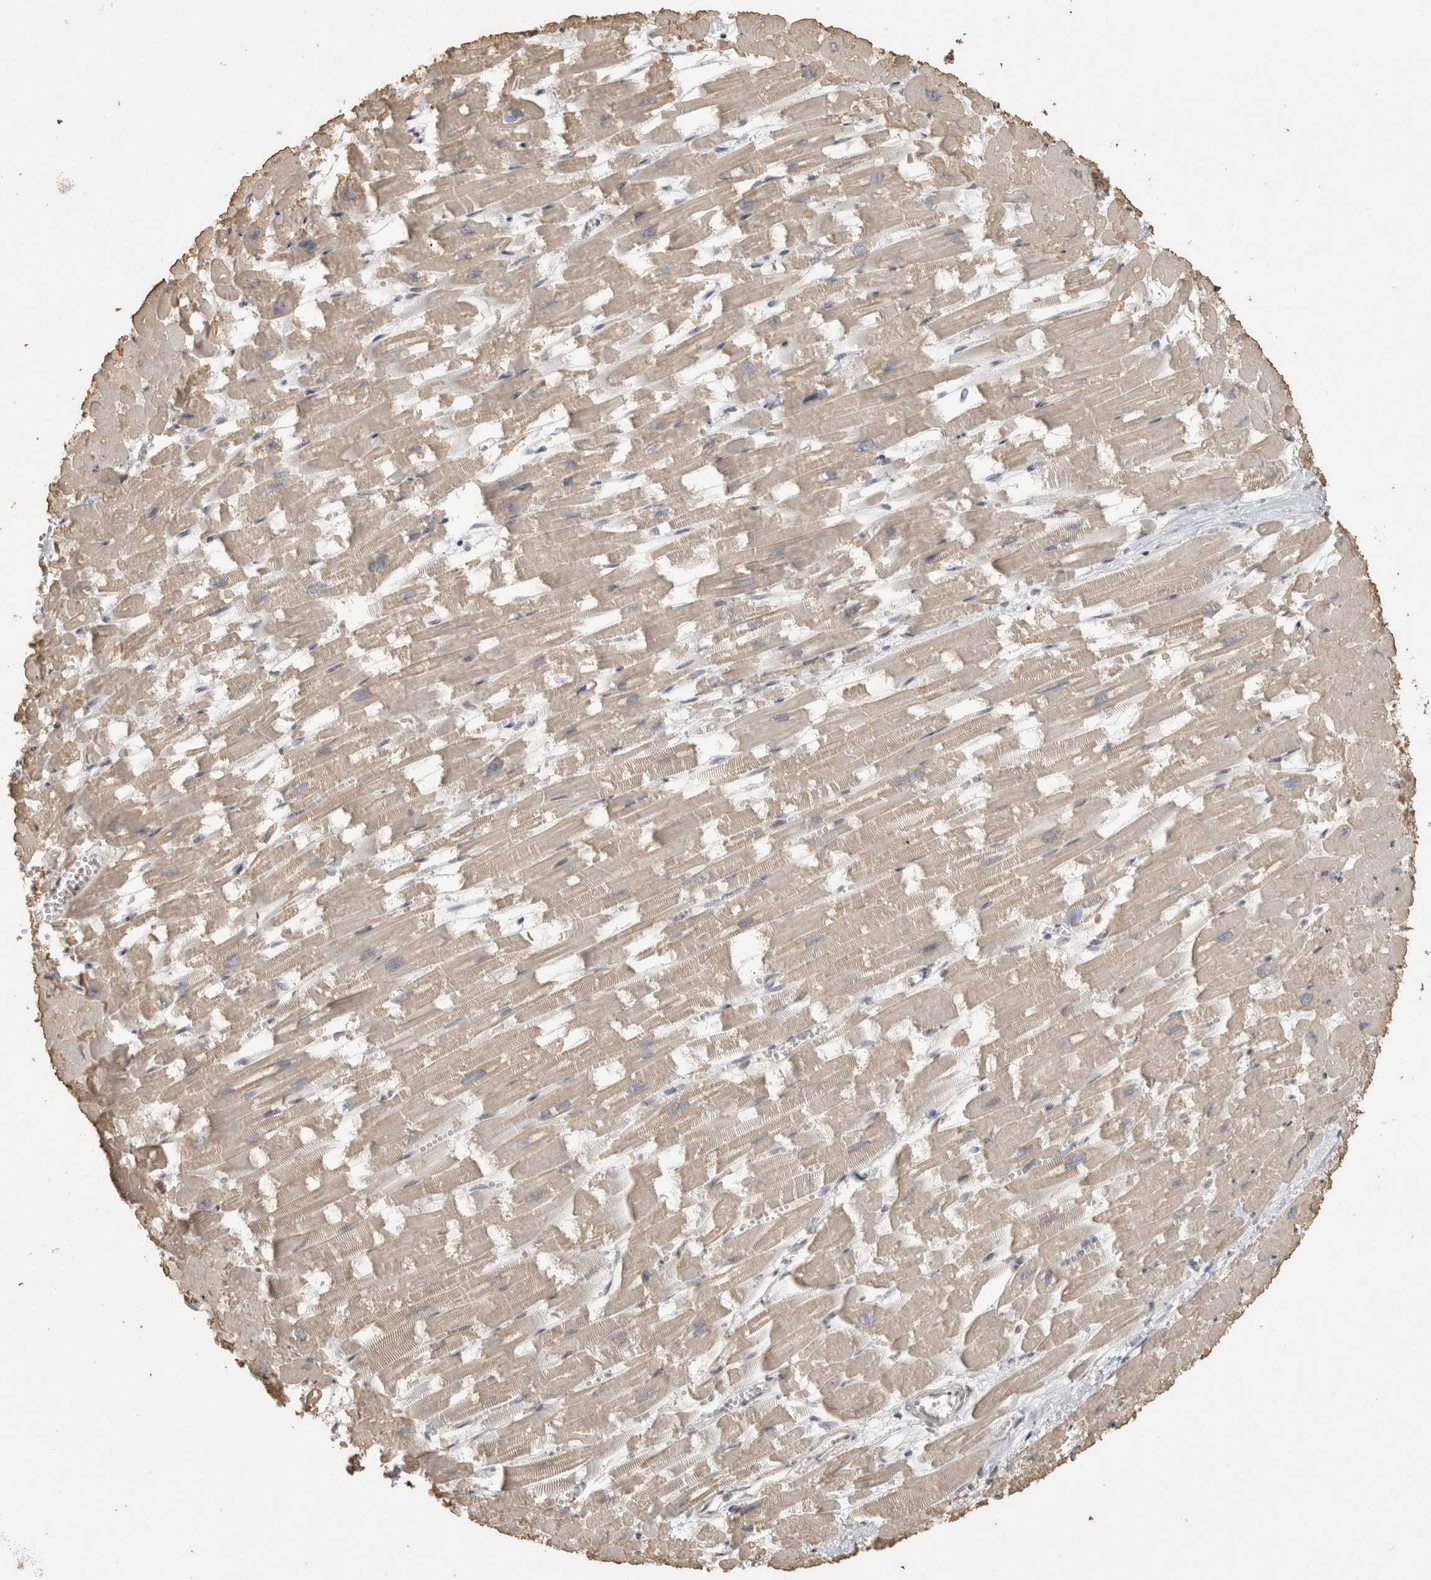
{"staining": {"intensity": "negative", "quantity": "none", "location": "none"}, "tissue": "heart muscle", "cell_type": "Cardiomyocytes", "image_type": "normal", "snomed": [{"axis": "morphology", "description": "Normal tissue, NOS"}, {"axis": "topography", "description": "Heart"}], "caption": "Cardiomyocytes show no significant expression in unremarkable heart muscle.", "gene": "REPS2", "patient": {"sex": "male", "age": 54}}